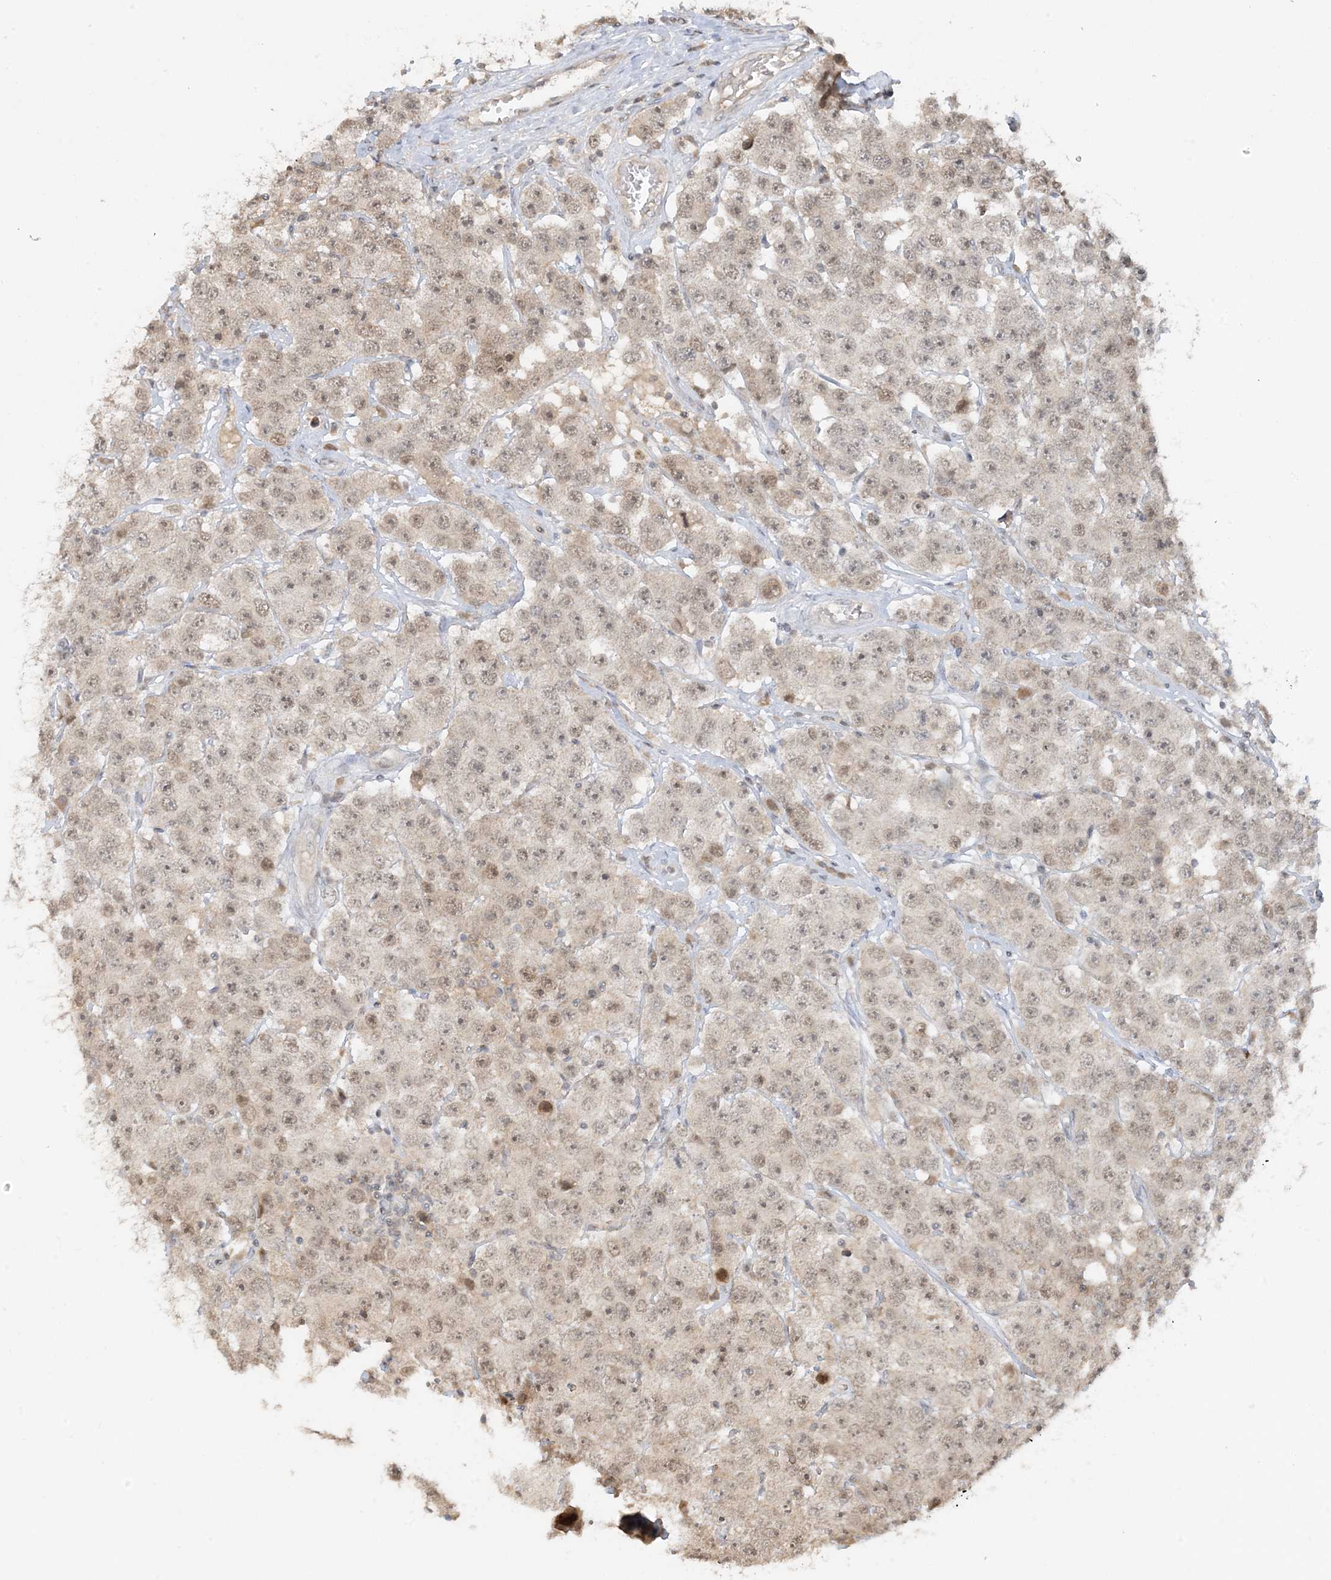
{"staining": {"intensity": "weak", "quantity": ">75%", "location": "nuclear"}, "tissue": "testis cancer", "cell_type": "Tumor cells", "image_type": "cancer", "snomed": [{"axis": "morphology", "description": "Seminoma, NOS"}, {"axis": "topography", "description": "Testis"}], "caption": "The immunohistochemical stain labels weak nuclear expression in tumor cells of testis seminoma tissue. The staining was performed using DAB (3,3'-diaminobenzidine) to visualize the protein expression in brown, while the nuclei were stained in blue with hematoxylin (Magnification: 20x).", "gene": "PRRT3", "patient": {"sex": "male", "age": 28}}